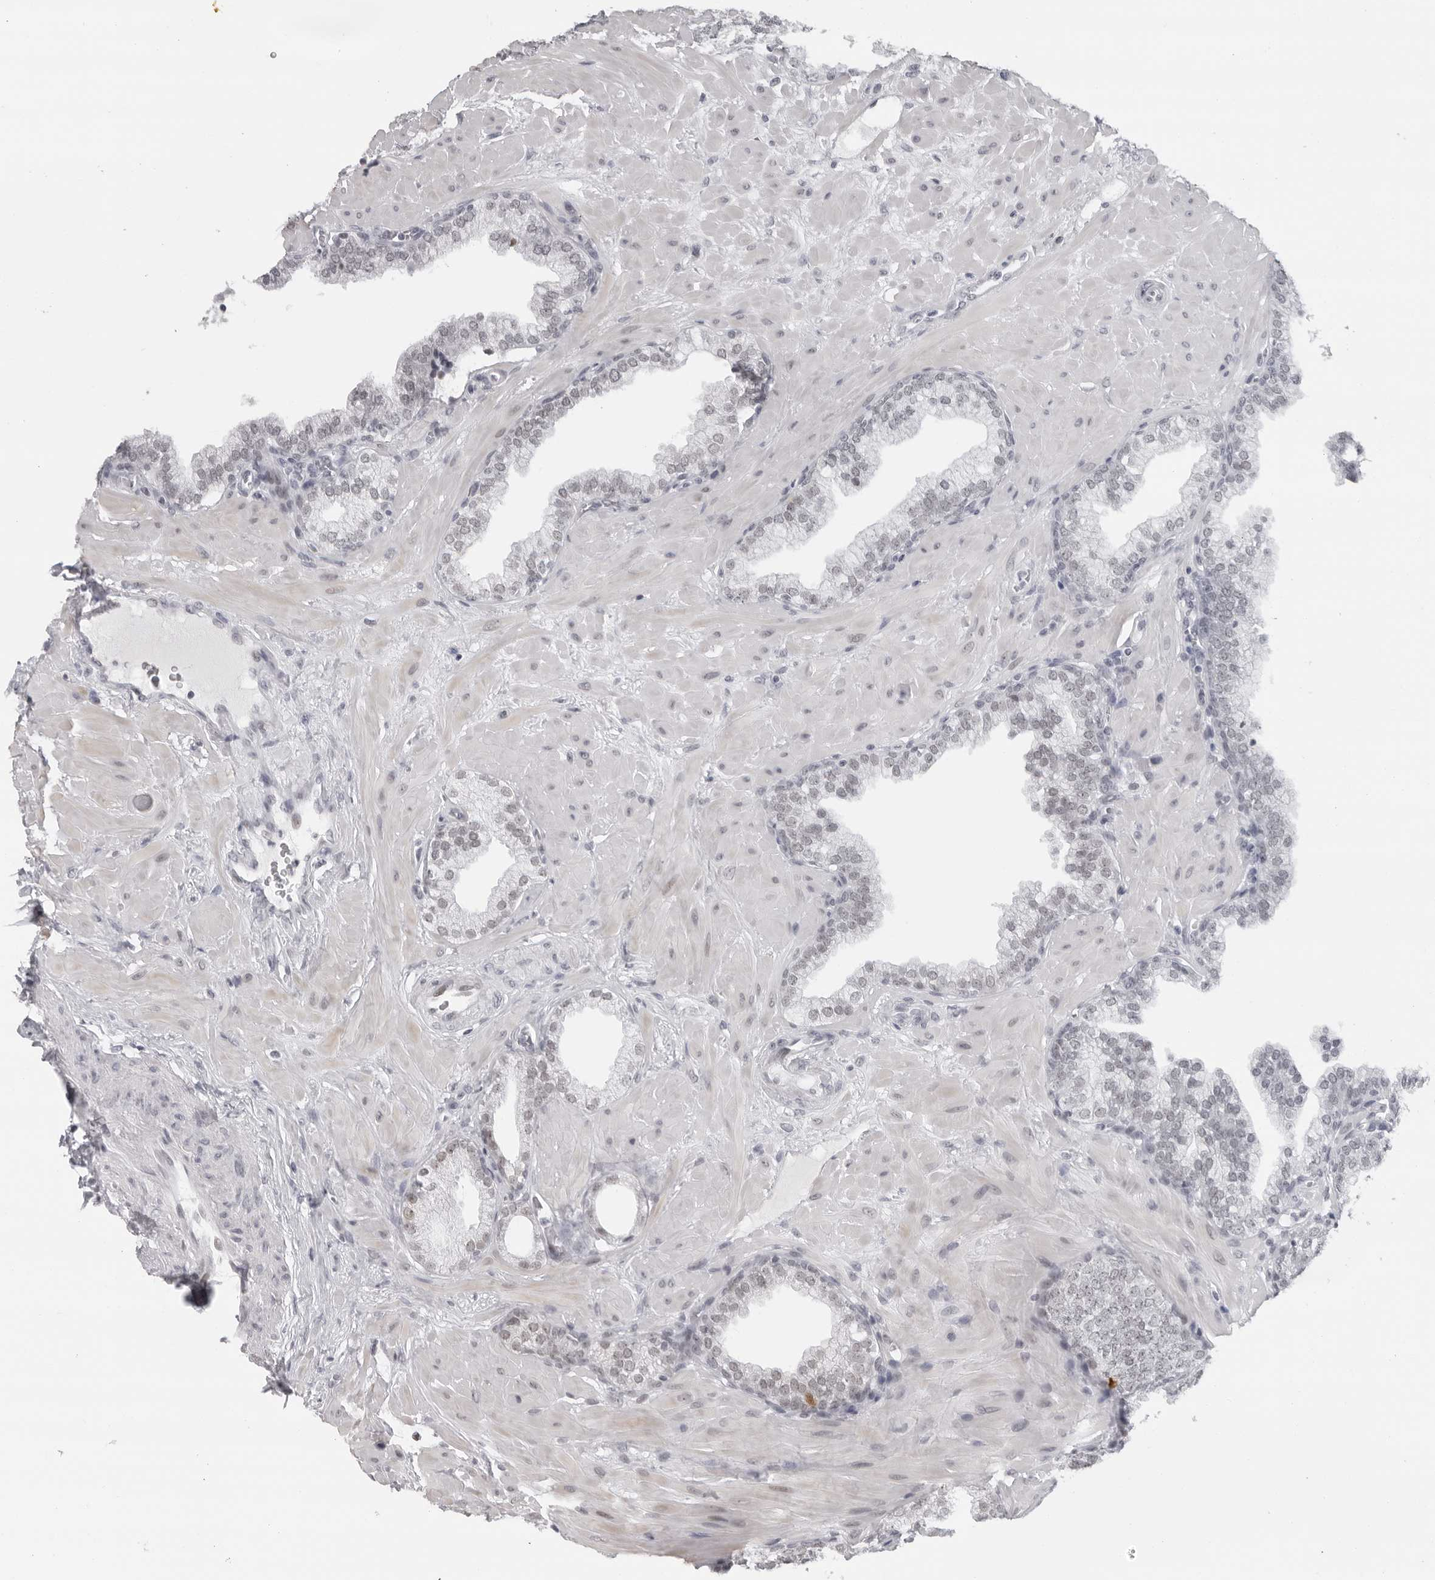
{"staining": {"intensity": "weak", "quantity": "25%-75%", "location": "nuclear"}, "tissue": "prostate", "cell_type": "Glandular cells", "image_type": "normal", "snomed": [{"axis": "morphology", "description": "Normal tissue, NOS"}, {"axis": "morphology", "description": "Urothelial carcinoma, Low grade"}, {"axis": "topography", "description": "Urinary bladder"}, {"axis": "topography", "description": "Prostate"}], "caption": "Glandular cells demonstrate weak nuclear expression in approximately 25%-75% of cells in unremarkable prostate. (DAB (3,3'-diaminobenzidine) = brown stain, brightfield microscopy at high magnification).", "gene": "ESPN", "patient": {"sex": "male", "age": 60}}